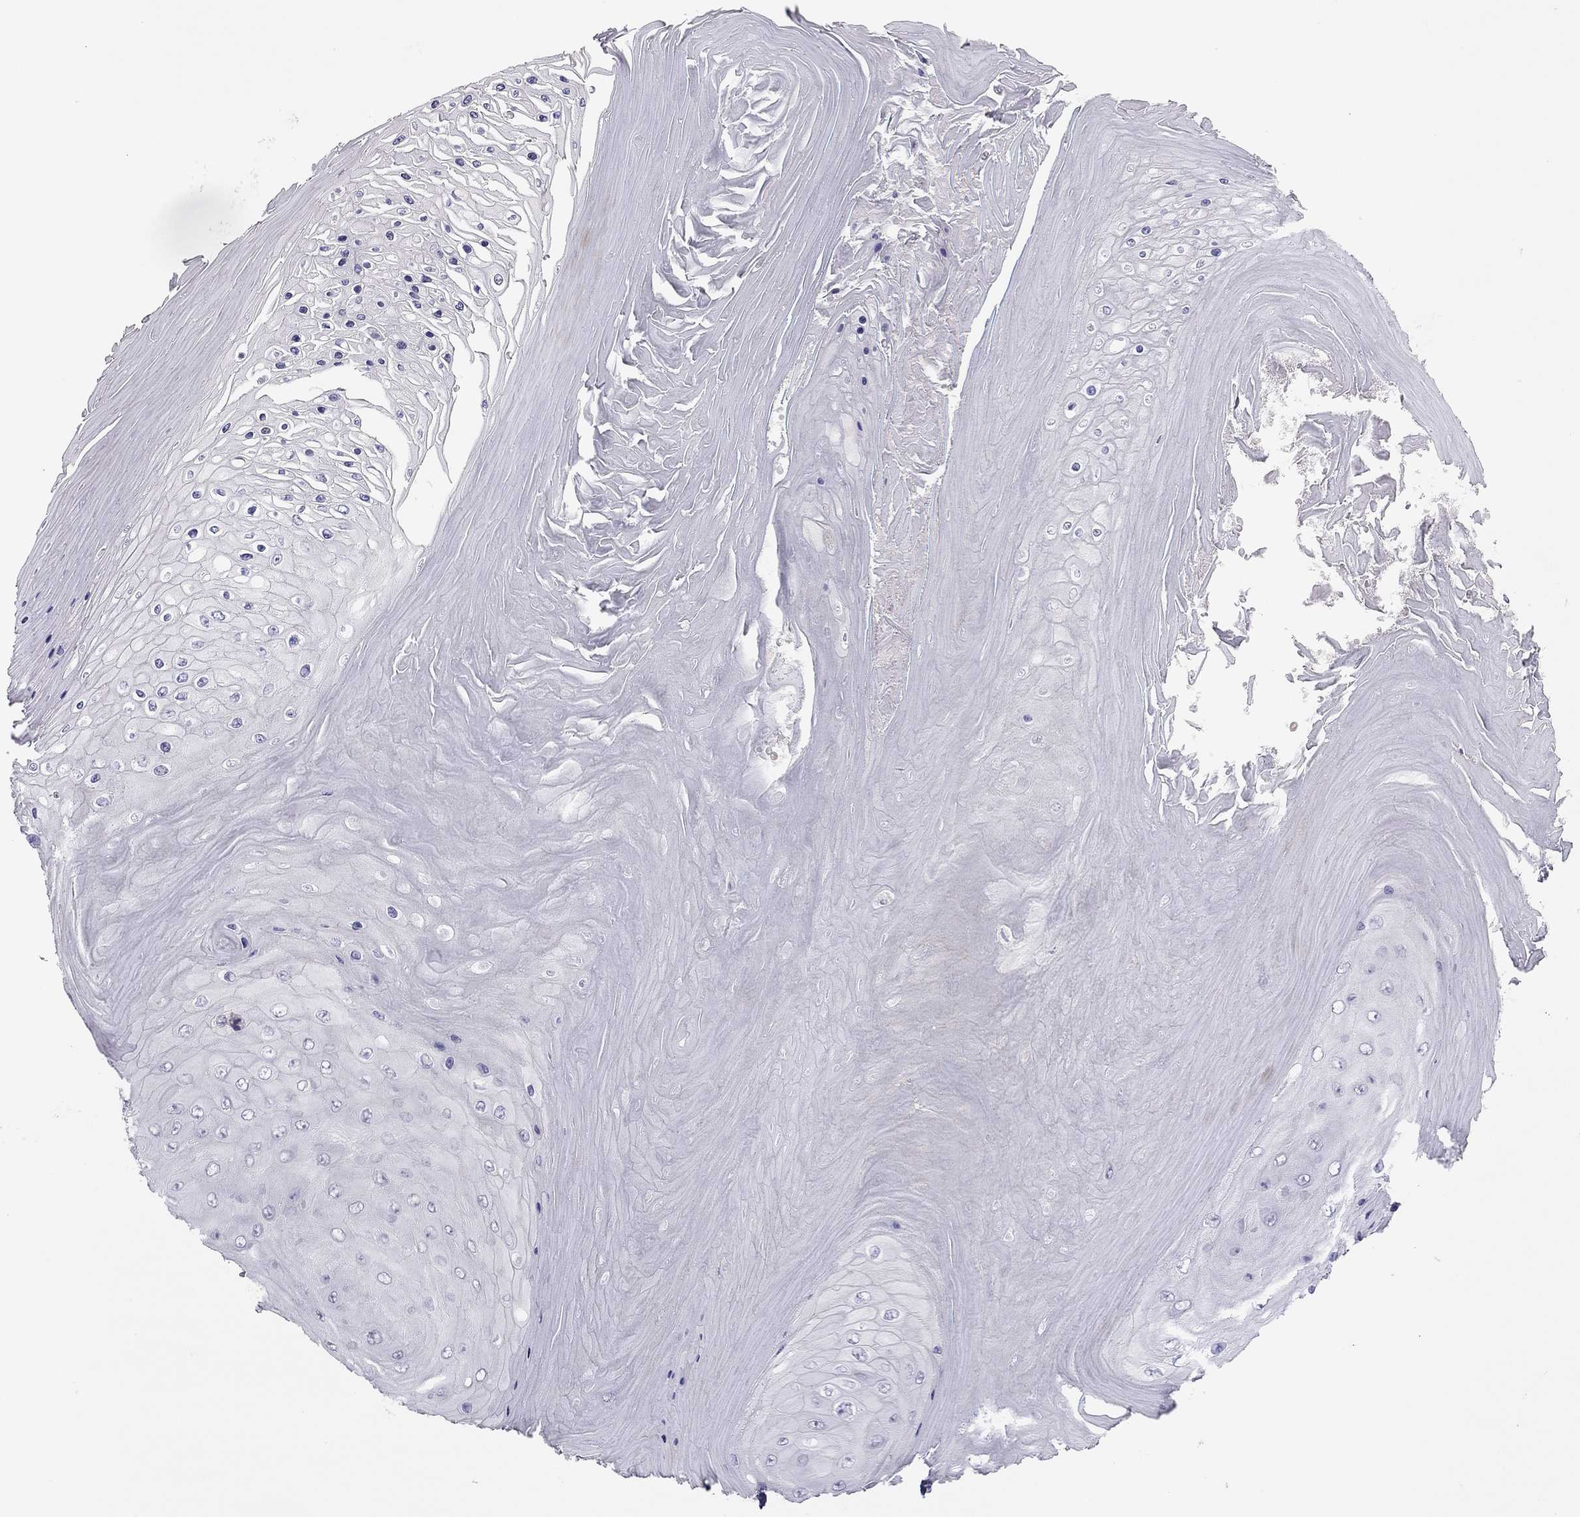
{"staining": {"intensity": "negative", "quantity": "none", "location": "none"}, "tissue": "skin cancer", "cell_type": "Tumor cells", "image_type": "cancer", "snomed": [{"axis": "morphology", "description": "Squamous cell carcinoma, NOS"}, {"axis": "topography", "description": "Skin"}], "caption": "IHC of skin squamous cell carcinoma reveals no expression in tumor cells.", "gene": "ADORA2A", "patient": {"sex": "male", "age": 62}}